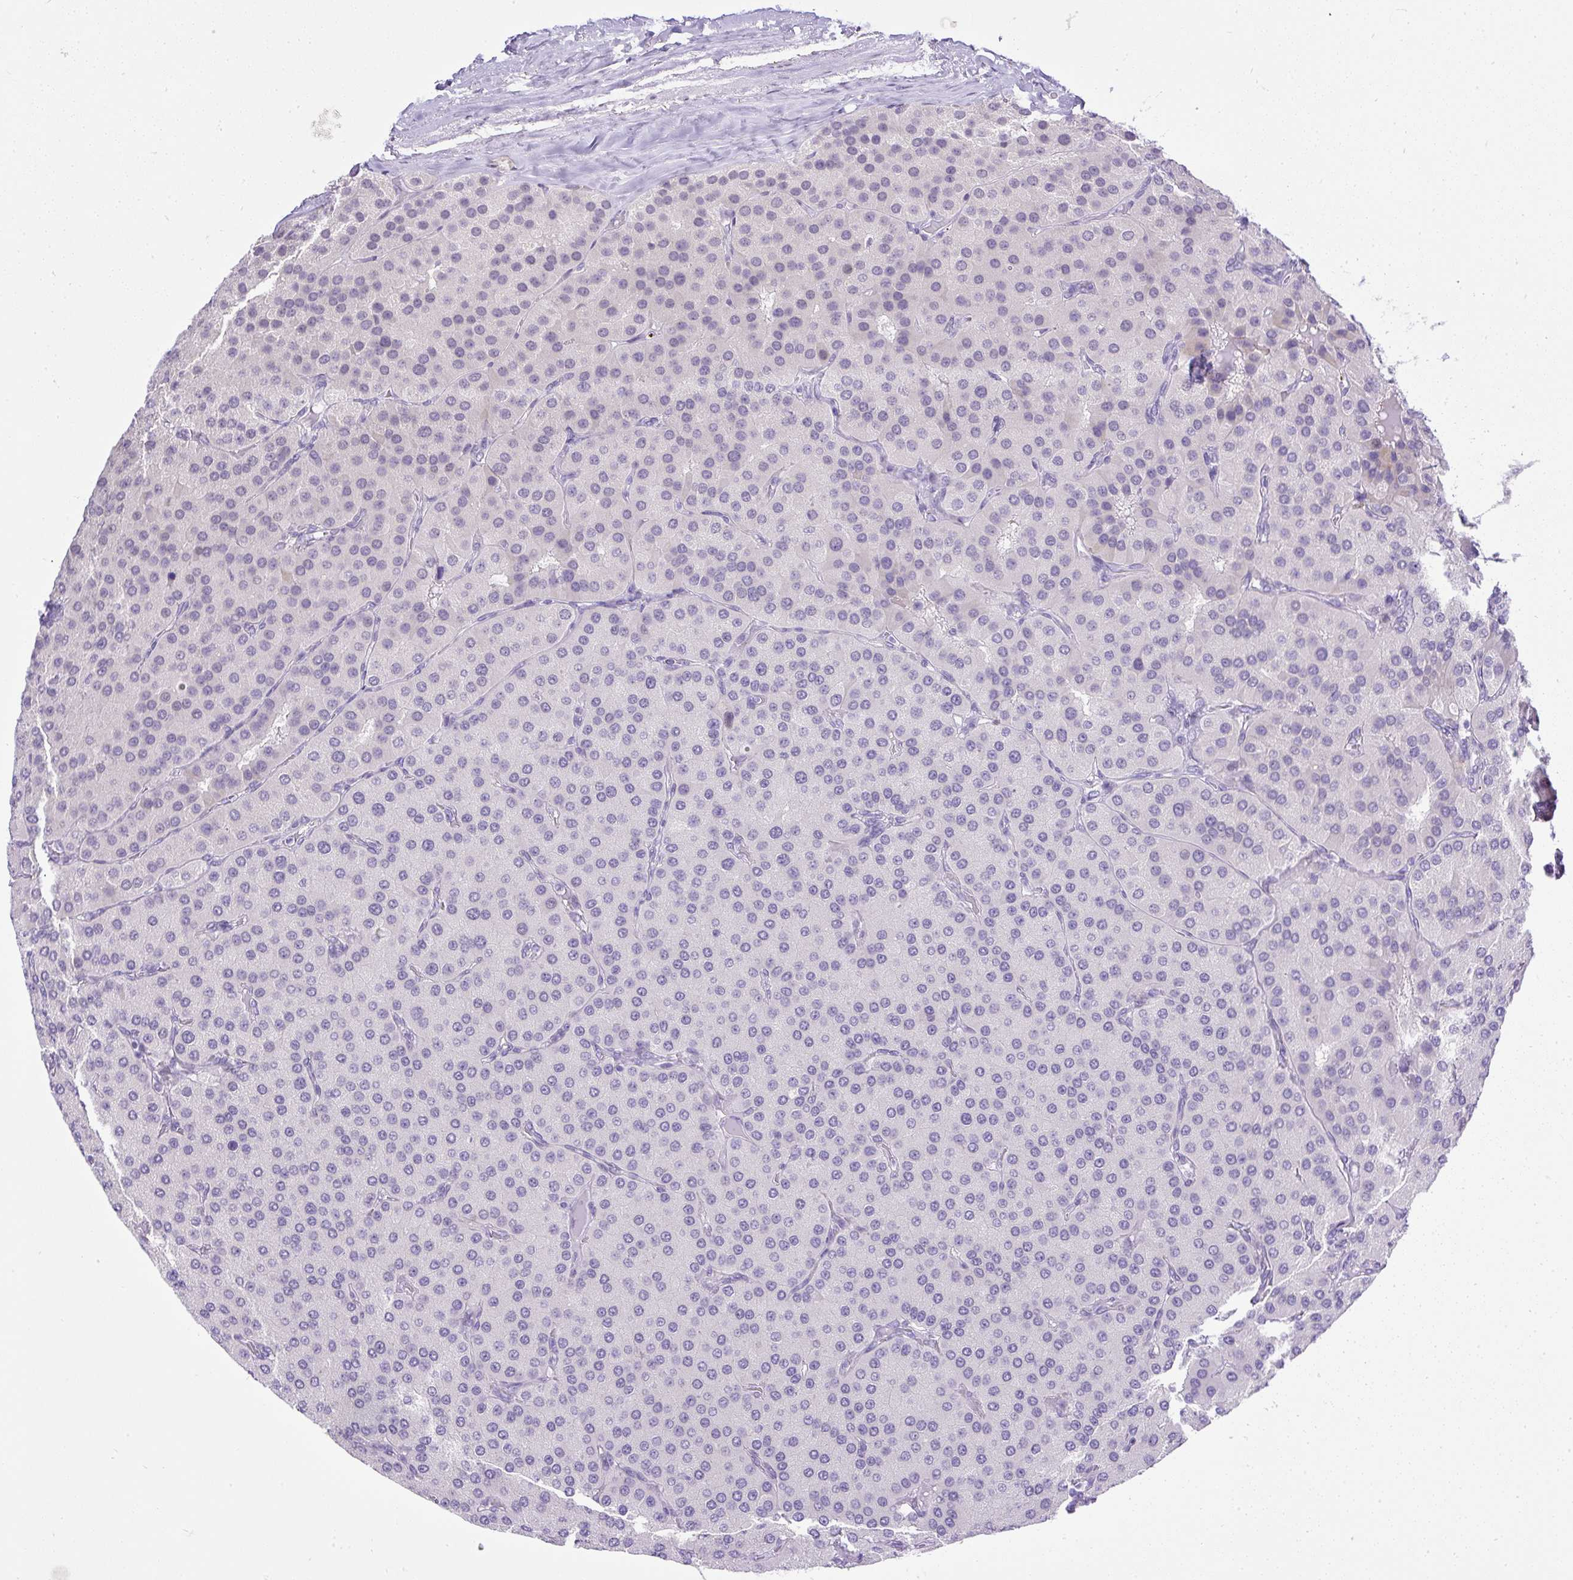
{"staining": {"intensity": "negative", "quantity": "none", "location": "none"}, "tissue": "parathyroid gland", "cell_type": "Glandular cells", "image_type": "normal", "snomed": [{"axis": "morphology", "description": "Normal tissue, NOS"}, {"axis": "morphology", "description": "Adenoma, NOS"}, {"axis": "topography", "description": "Parathyroid gland"}], "caption": "High power microscopy image of an immunohistochemistry (IHC) histopathology image of benign parathyroid gland, revealing no significant expression in glandular cells. (DAB immunohistochemistry visualized using brightfield microscopy, high magnification).", "gene": "WNT10B", "patient": {"sex": "female", "age": 86}}